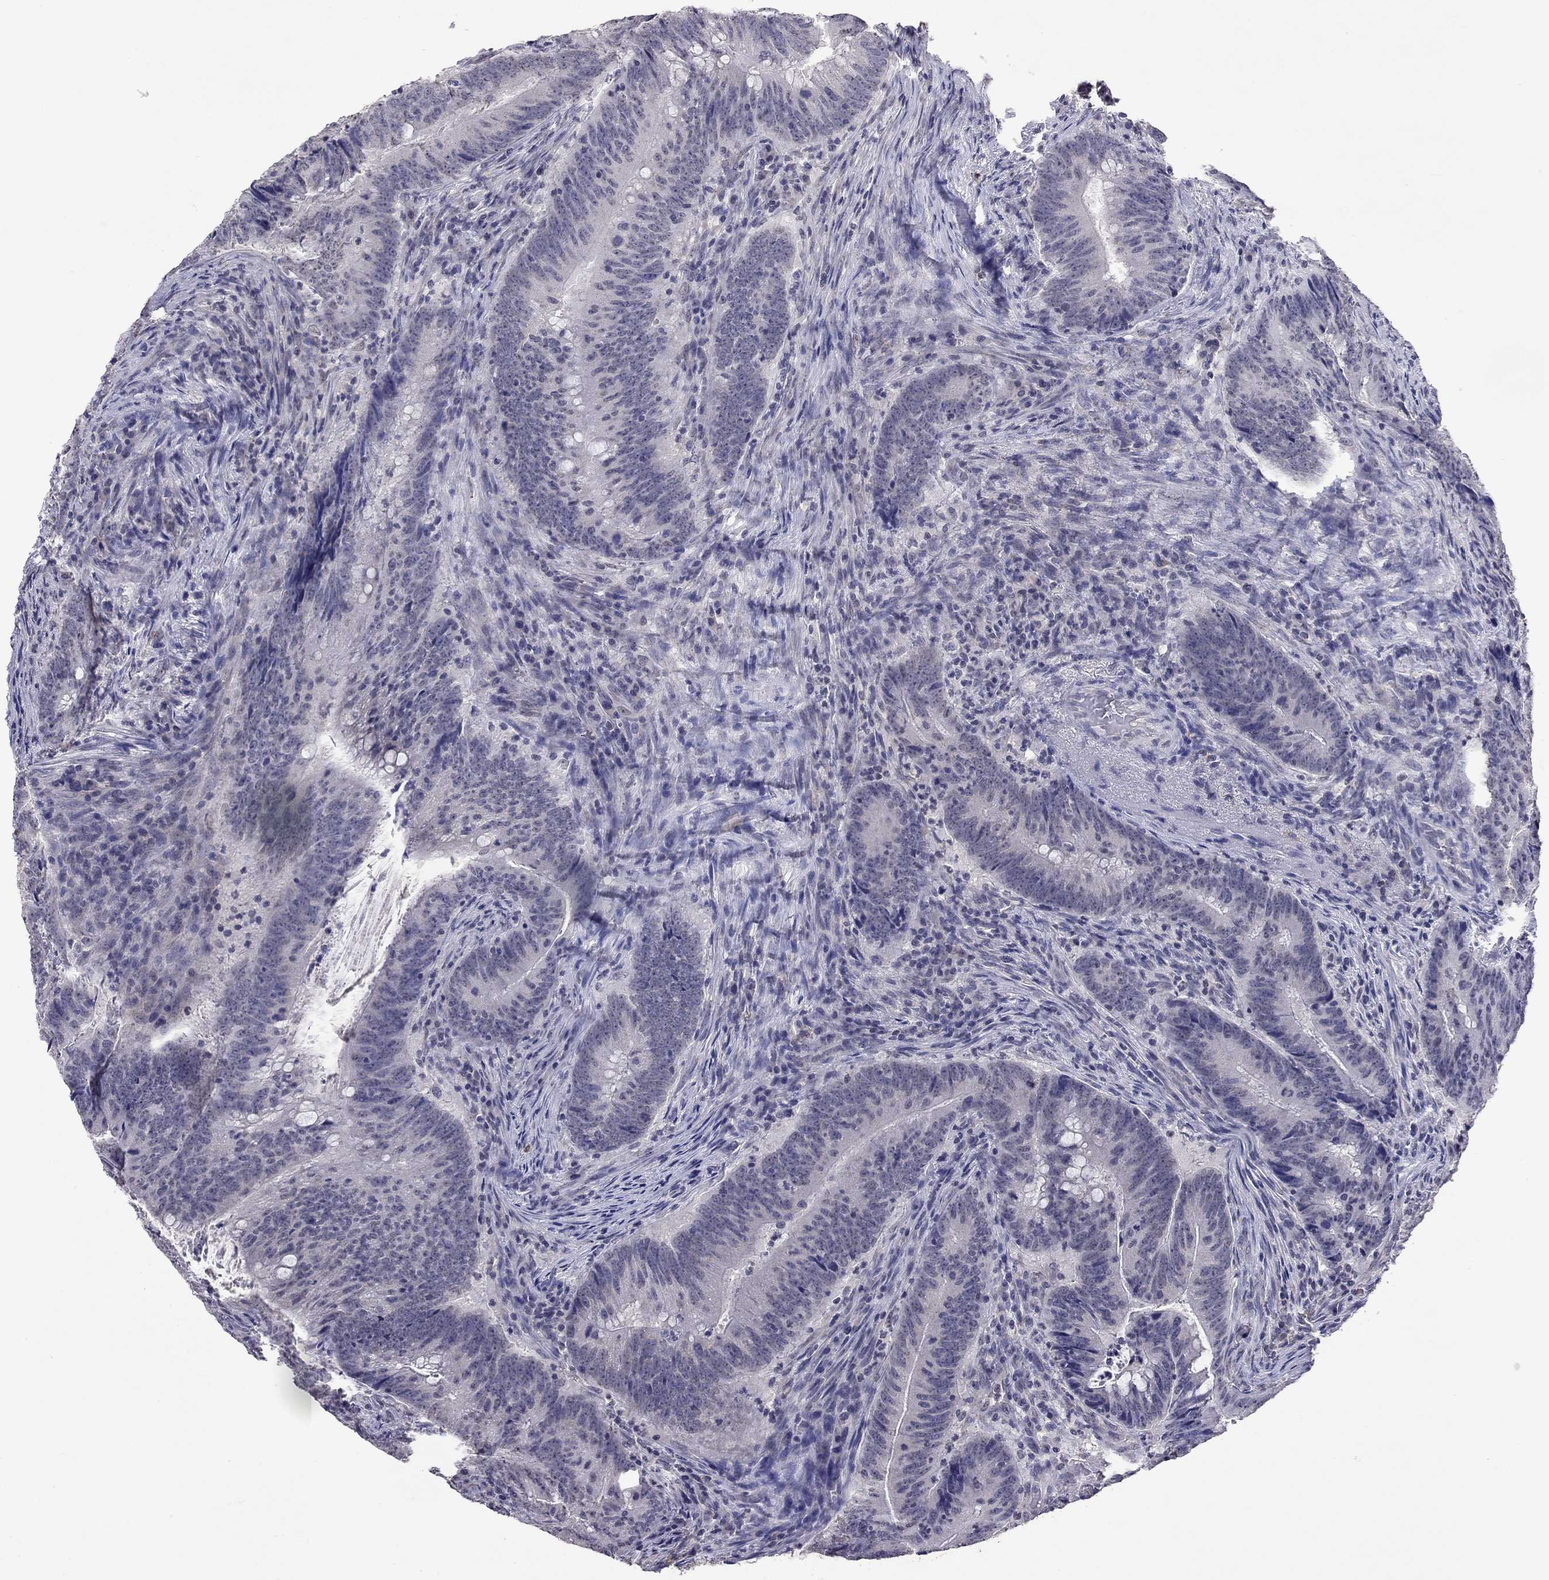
{"staining": {"intensity": "negative", "quantity": "none", "location": "none"}, "tissue": "colorectal cancer", "cell_type": "Tumor cells", "image_type": "cancer", "snomed": [{"axis": "morphology", "description": "Adenocarcinoma, NOS"}, {"axis": "topography", "description": "Colon"}], "caption": "IHC image of colorectal cancer stained for a protein (brown), which shows no positivity in tumor cells. (Stains: DAB (3,3'-diaminobenzidine) immunohistochemistry with hematoxylin counter stain, Microscopy: brightfield microscopy at high magnification).", "gene": "WNK3", "patient": {"sex": "female", "age": 87}}